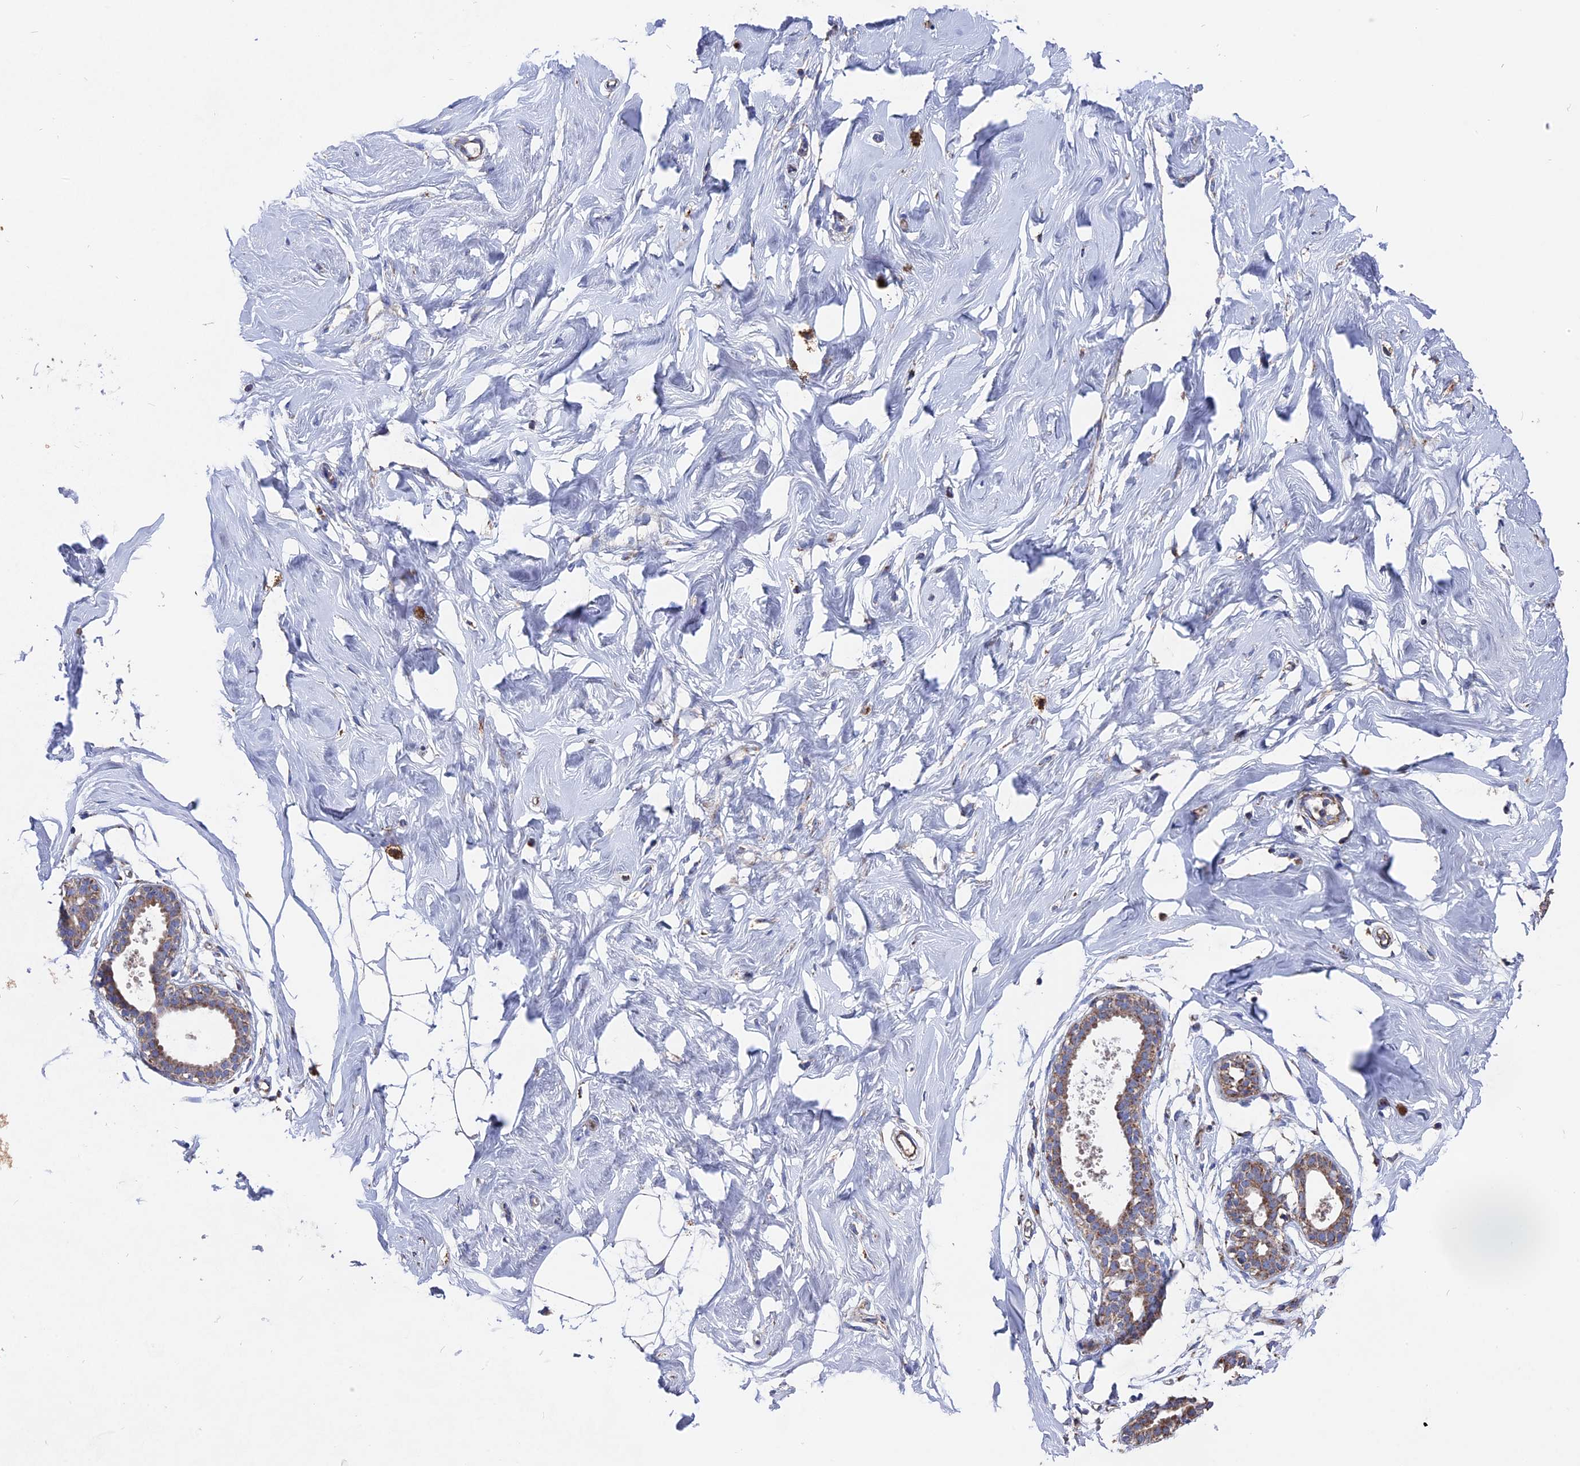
{"staining": {"intensity": "negative", "quantity": "none", "location": "none"}, "tissue": "breast", "cell_type": "Adipocytes", "image_type": "normal", "snomed": [{"axis": "morphology", "description": "Normal tissue, NOS"}, {"axis": "morphology", "description": "Adenoma, NOS"}, {"axis": "topography", "description": "Breast"}], "caption": "High magnification brightfield microscopy of benign breast stained with DAB (brown) and counterstained with hematoxylin (blue): adipocytes show no significant positivity. Nuclei are stained in blue.", "gene": "TGFA", "patient": {"sex": "female", "age": 23}}